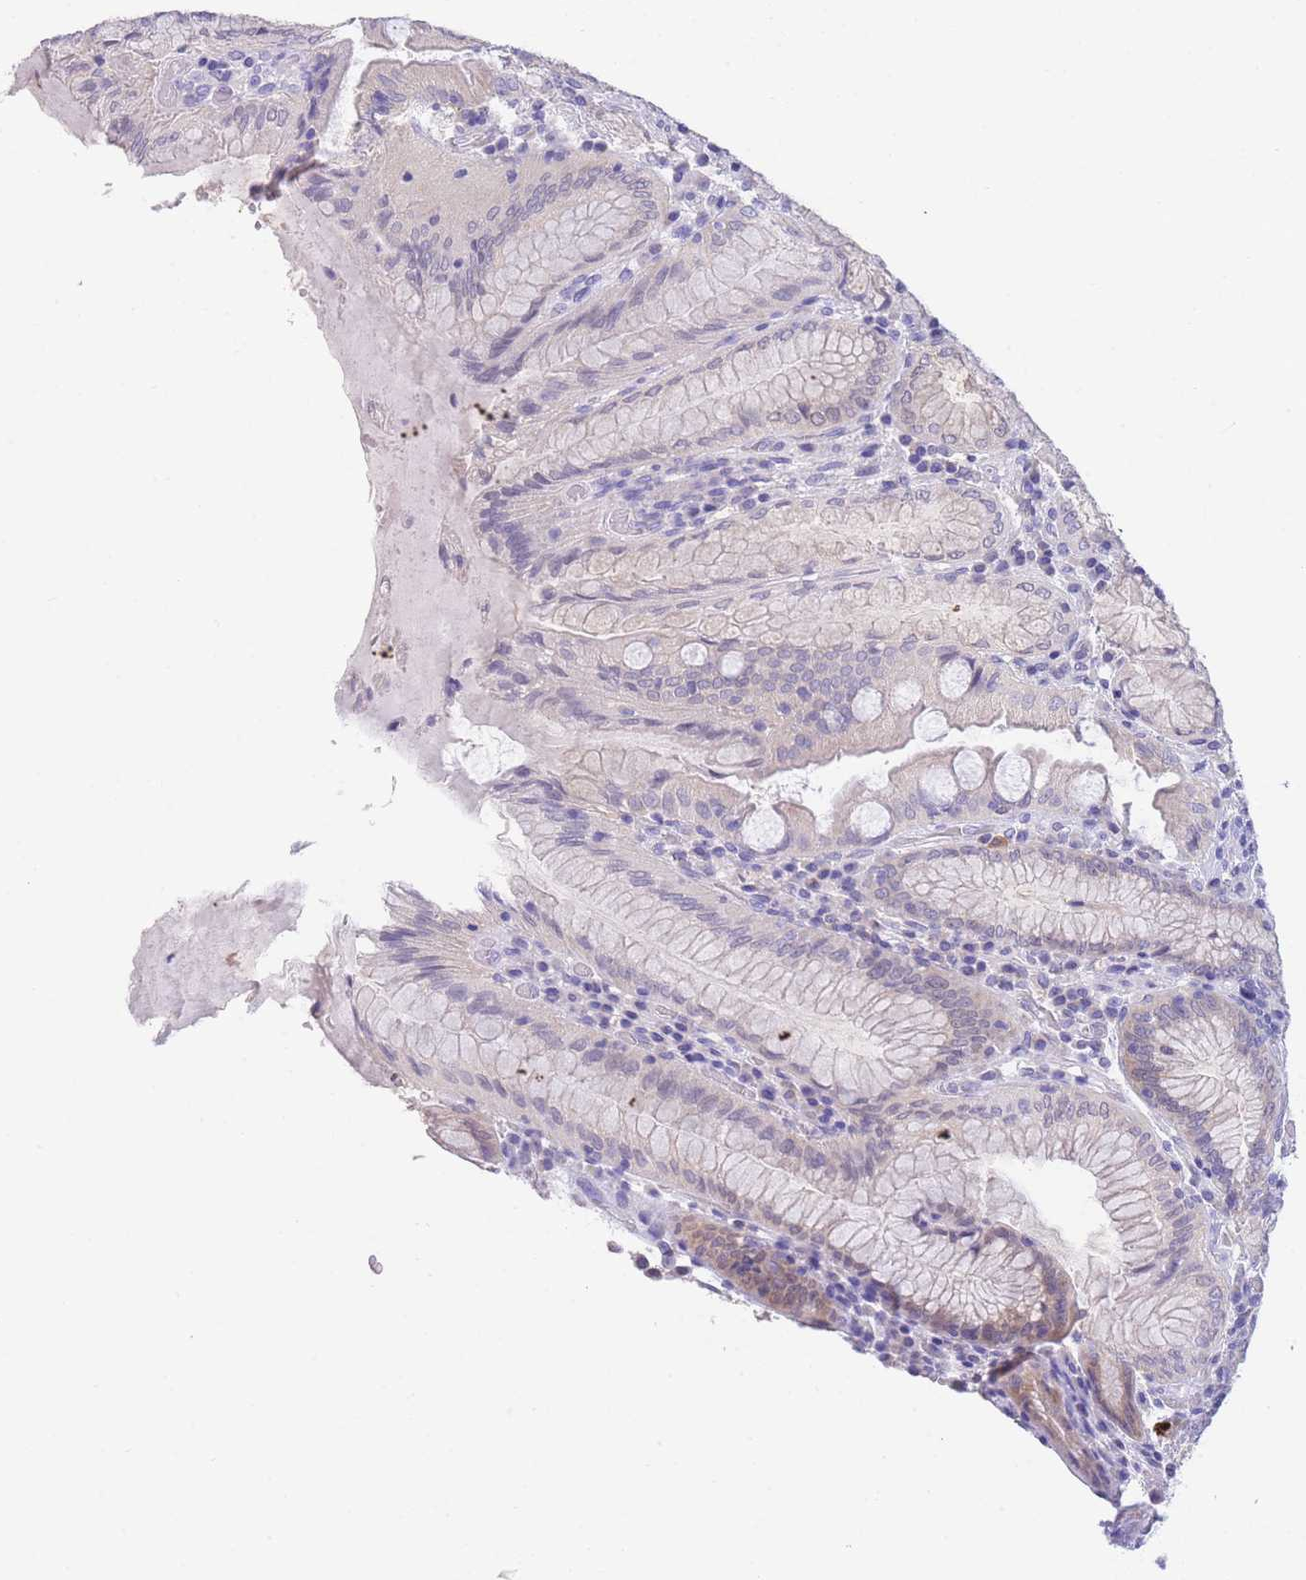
{"staining": {"intensity": "moderate", "quantity": "<25%", "location": "cytoplasmic/membranous"}, "tissue": "stomach", "cell_type": "Glandular cells", "image_type": "normal", "snomed": [{"axis": "morphology", "description": "Normal tissue, NOS"}, {"axis": "topography", "description": "Stomach, upper"}, {"axis": "topography", "description": "Stomach, lower"}], "caption": "A high-resolution histopathology image shows immunohistochemistry (IHC) staining of normal stomach, which shows moderate cytoplasmic/membranous expression in approximately <25% of glandular cells. The protein is stained brown, and the nuclei are stained in blue (DAB (3,3'-diaminobenzidine) IHC with brightfield microscopy, high magnification).", "gene": "PCDHB3", "patient": {"sex": "female", "age": 76}}